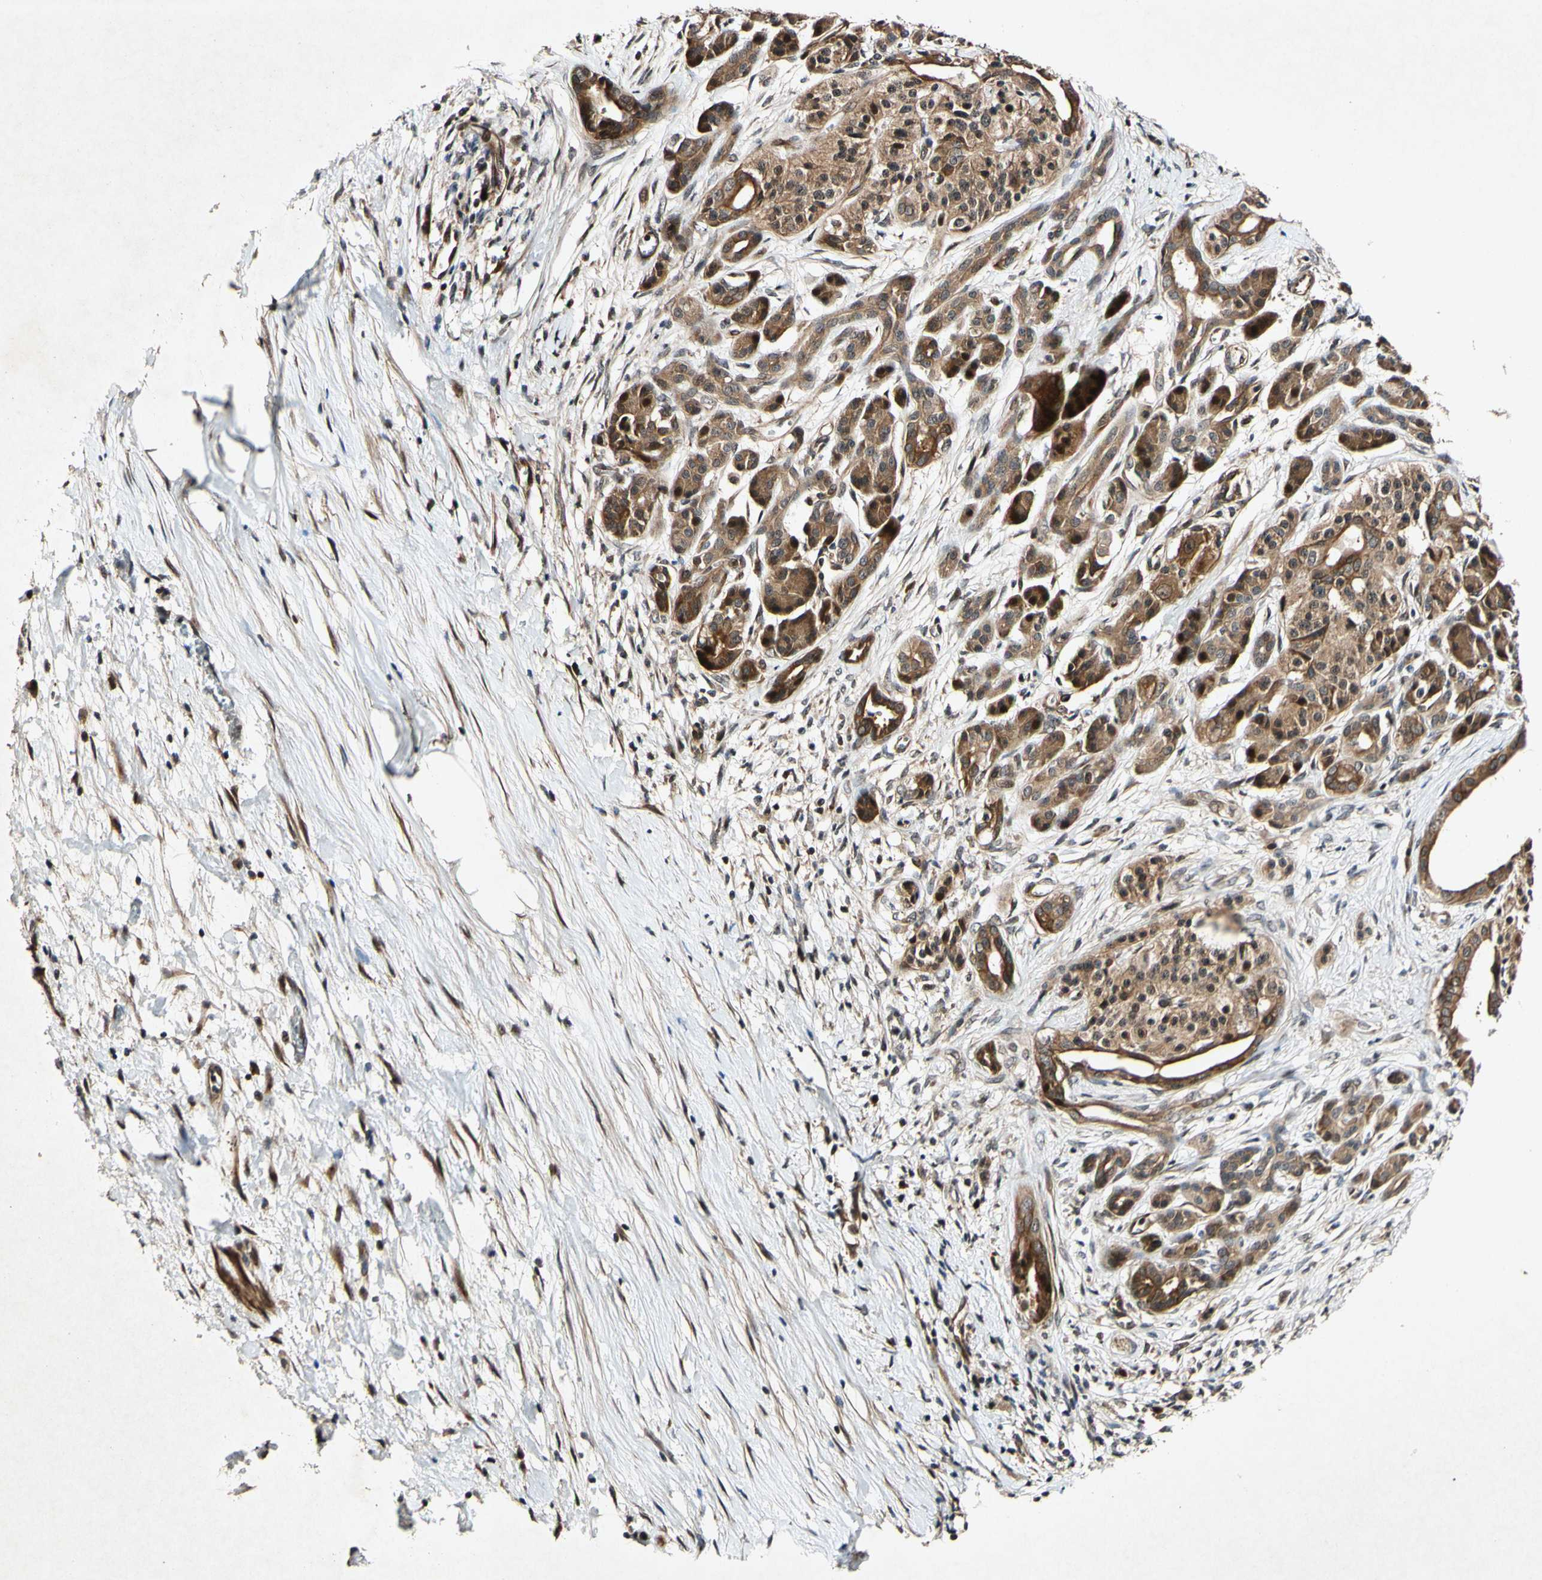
{"staining": {"intensity": "moderate", "quantity": ">75%", "location": "cytoplasmic/membranous,nuclear"}, "tissue": "pancreatic cancer", "cell_type": "Tumor cells", "image_type": "cancer", "snomed": [{"axis": "morphology", "description": "Adenocarcinoma, NOS"}, {"axis": "topography", "description": "Pancreas"}], "caption": "Pancreatic adenocarcinoma stained with immunohistochemistry (IHC) demonstrates moderate cytoplasmic/membranous and nuclear positivity in approximately >75% of tumor cells.", "gene": "CSNK1E", "patient": {"sex": "male", "age": 59}}